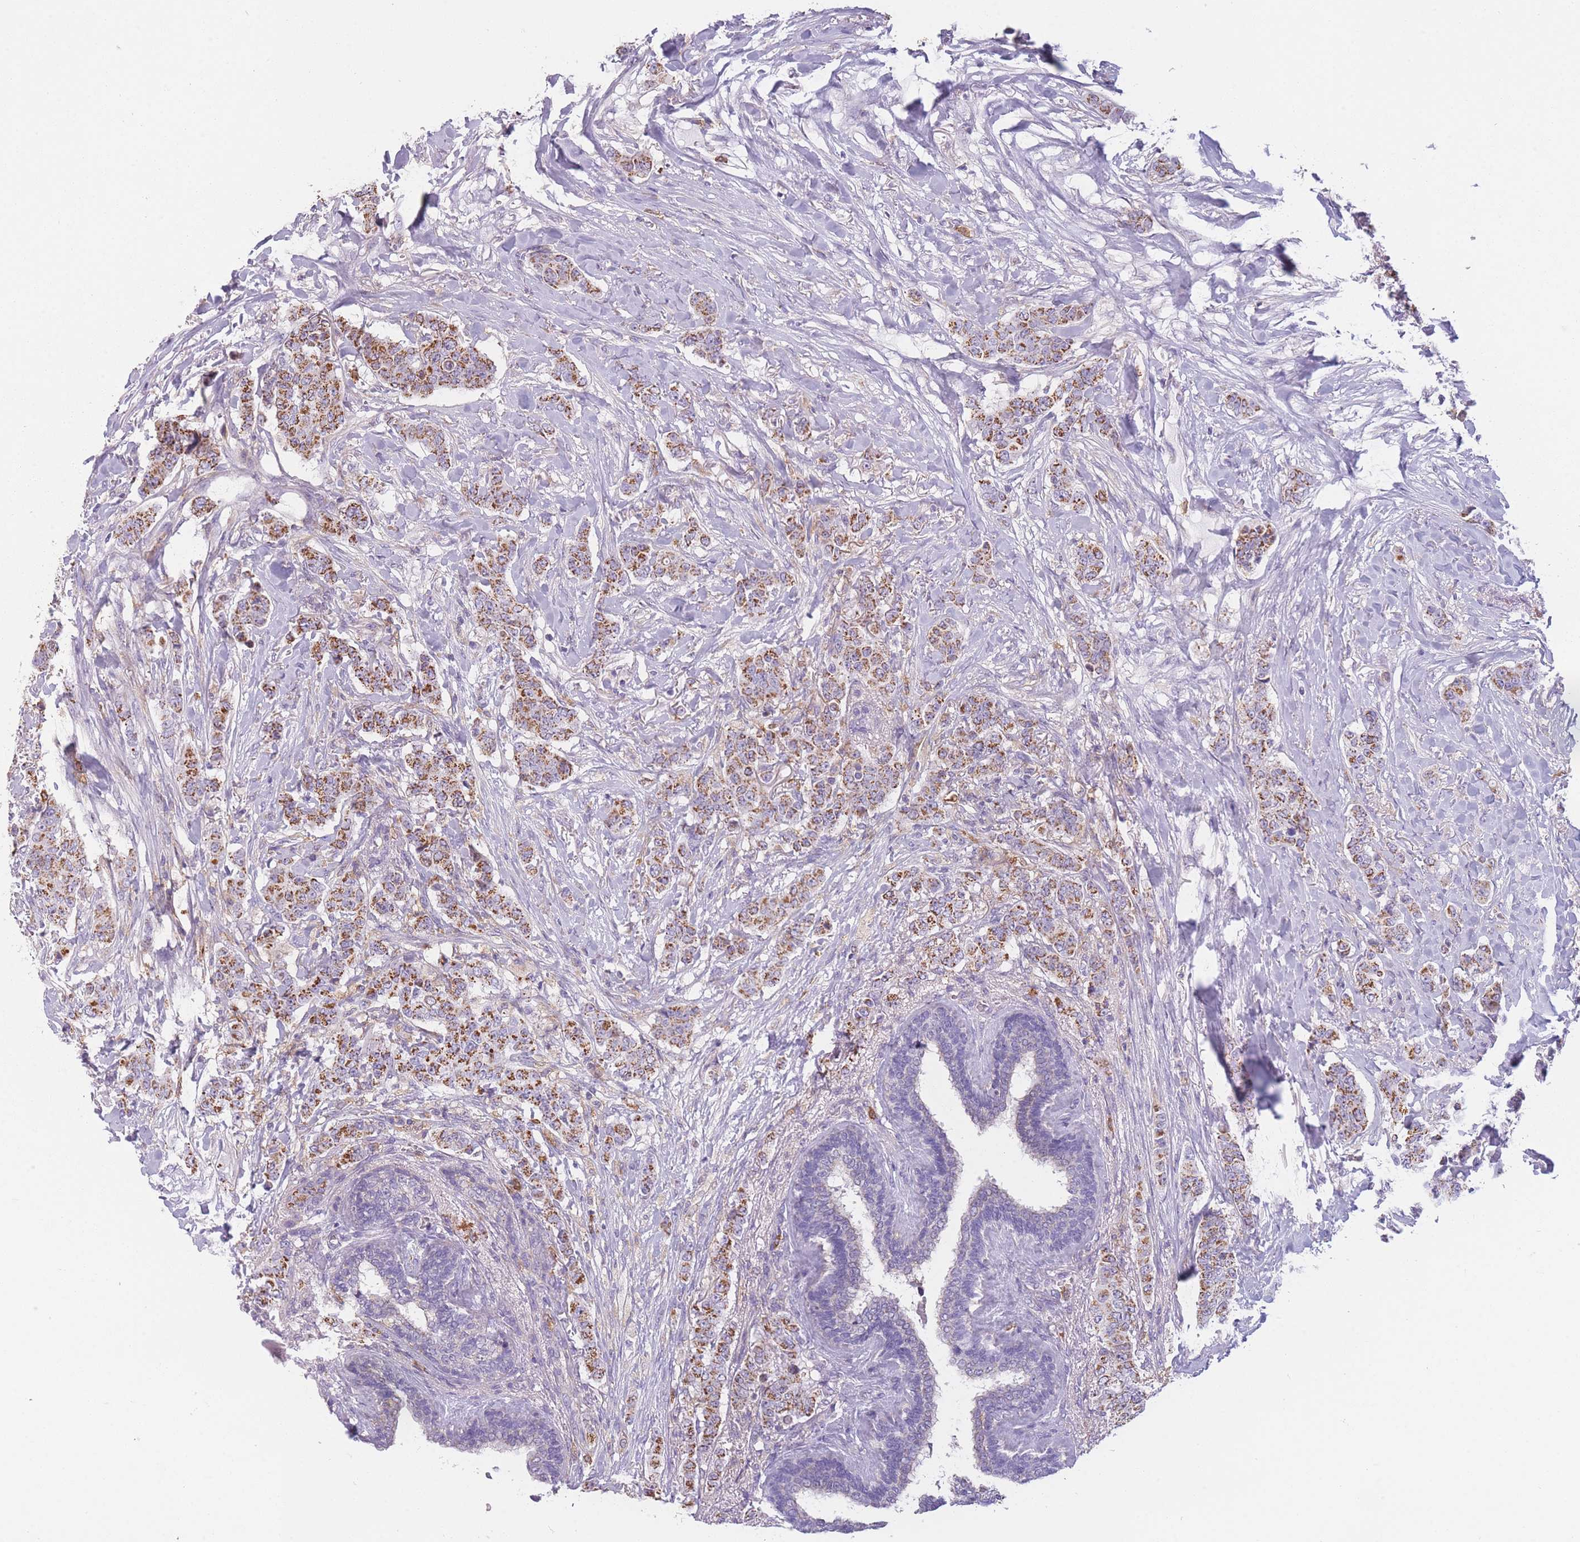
{"staining": {"intensity": "moderate", "quantity": ">75%", "location": "cytoplasmic/membranous"}, "tissue": "breast cancer", "cell_type": "Tumor cells", "image_type": "cancer", "snomed": [{"axis": "morphology", "description": "Duct carcinoma"}, {"axis": "topography", "description": "Breast"}], "caption": "Immunohistochemical staining of intraductal carcinoma (breast) displays medium levels of moderate cytoplasmic/membranous positivity in approximately >75% of tumor cells. The staining was performed using DAB (3,3'-diaminobenzidine) to visualize the protein expression in brown, while the nuclei were stained in blue with hematoxylin (Magnification: 20x).", "gene": "PRAM1", "patient": {"sex": "female", "age": 40}}